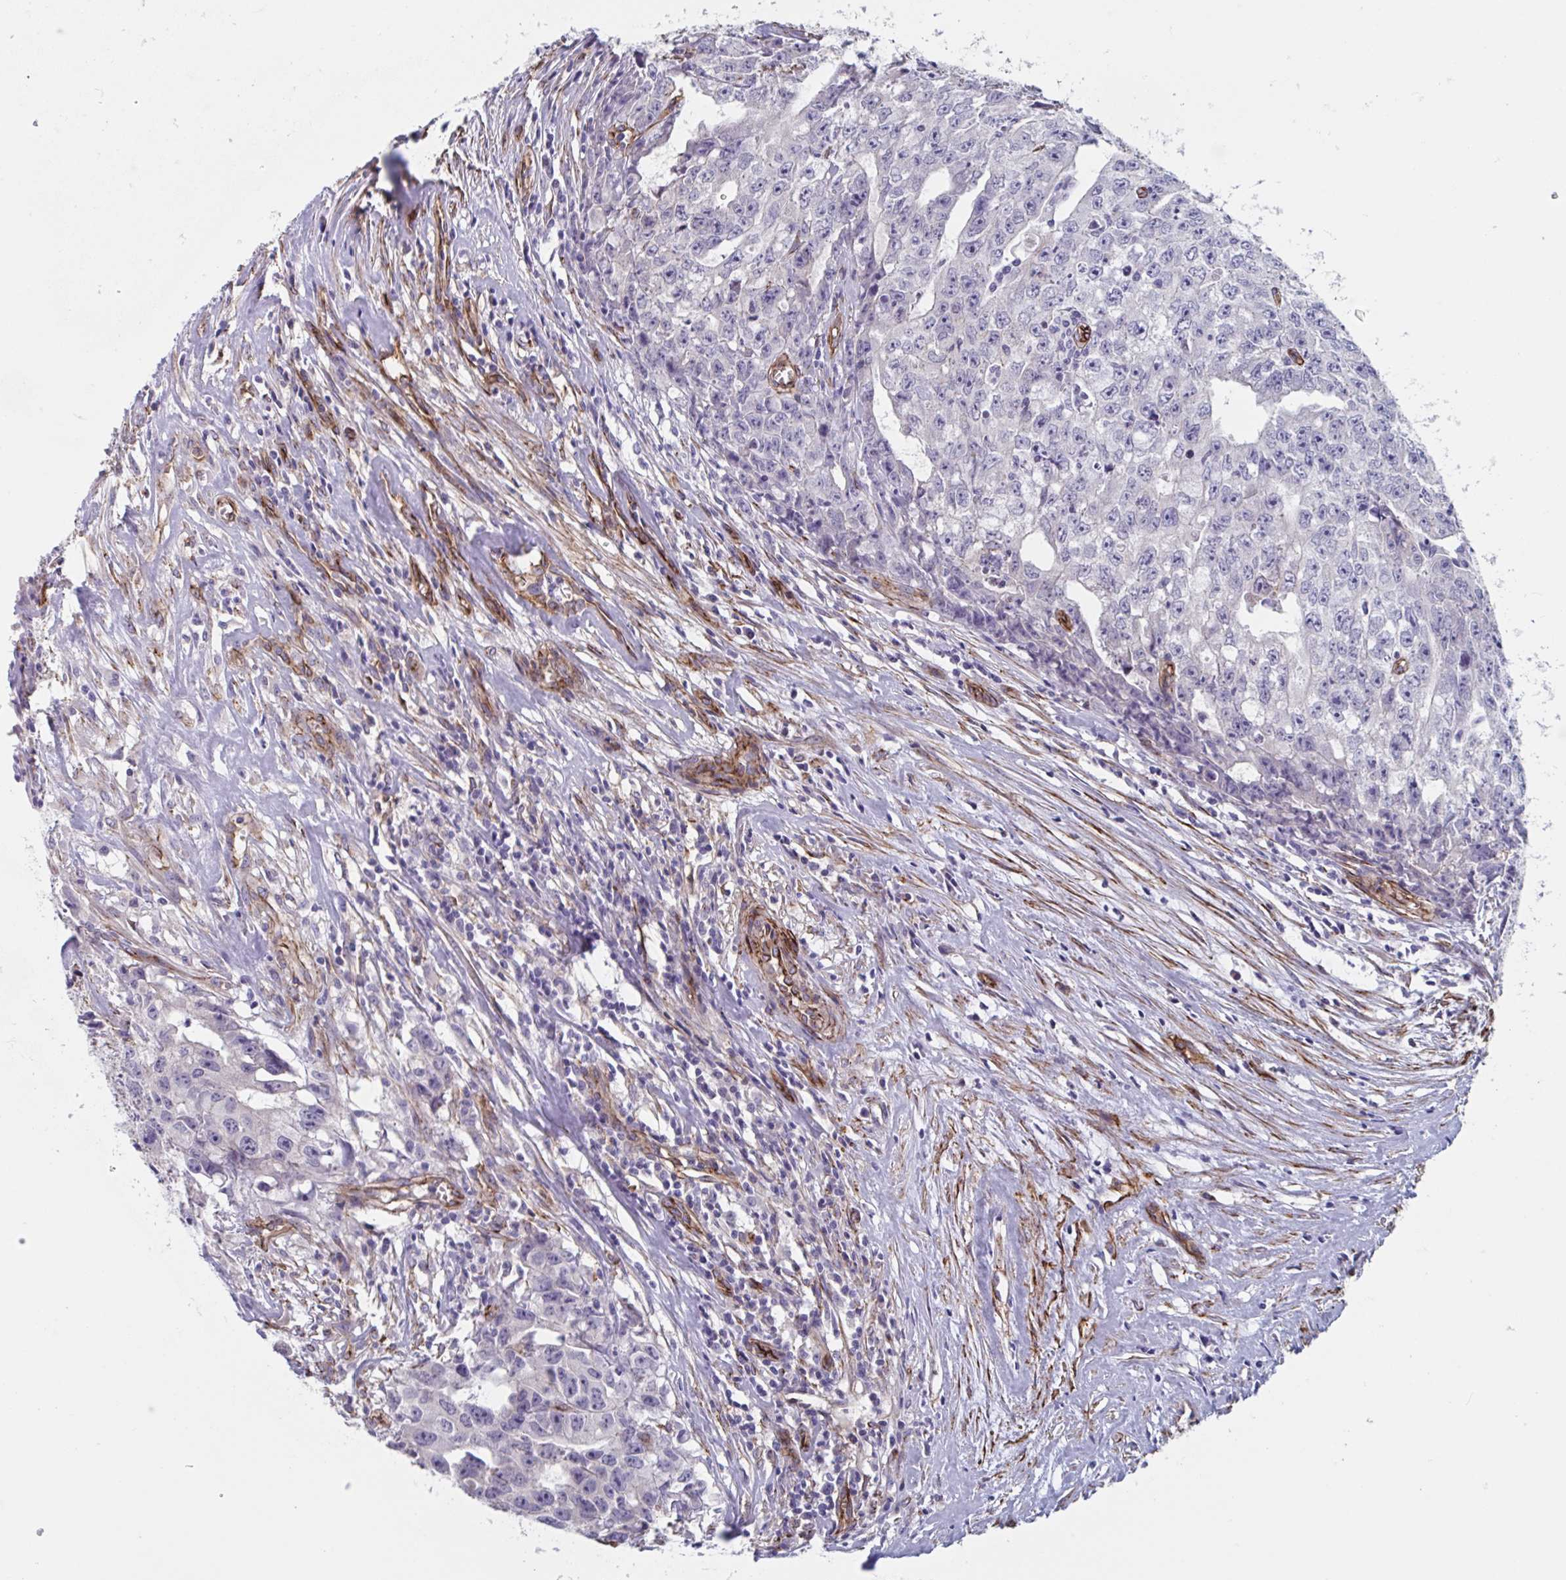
{"staining": {"intensity": "negative", "quantity": "none", "location": "none"}, "tissue": "testis cancer", "cell_type": "Tumor cells", "image_type": "cancer", "snomed": [{"axis": "morphology", "description": "Carcinoma, Embryonal, NOS"}, {"axis": "morphology", "description": "Teratoma, malignant, NOS"}, {"axis": "topography", "description": "Testis"}], "caption": "Tumor cells show no significant expression in malignant teratoma (testis). The staining is performed using DAB (3,3'-diaminobenzidine) brown chromogen with nuclei counter-stained in using hematoxylin.", "gene": "CITED4", "patient": {"sex": "male", "age": 24}}